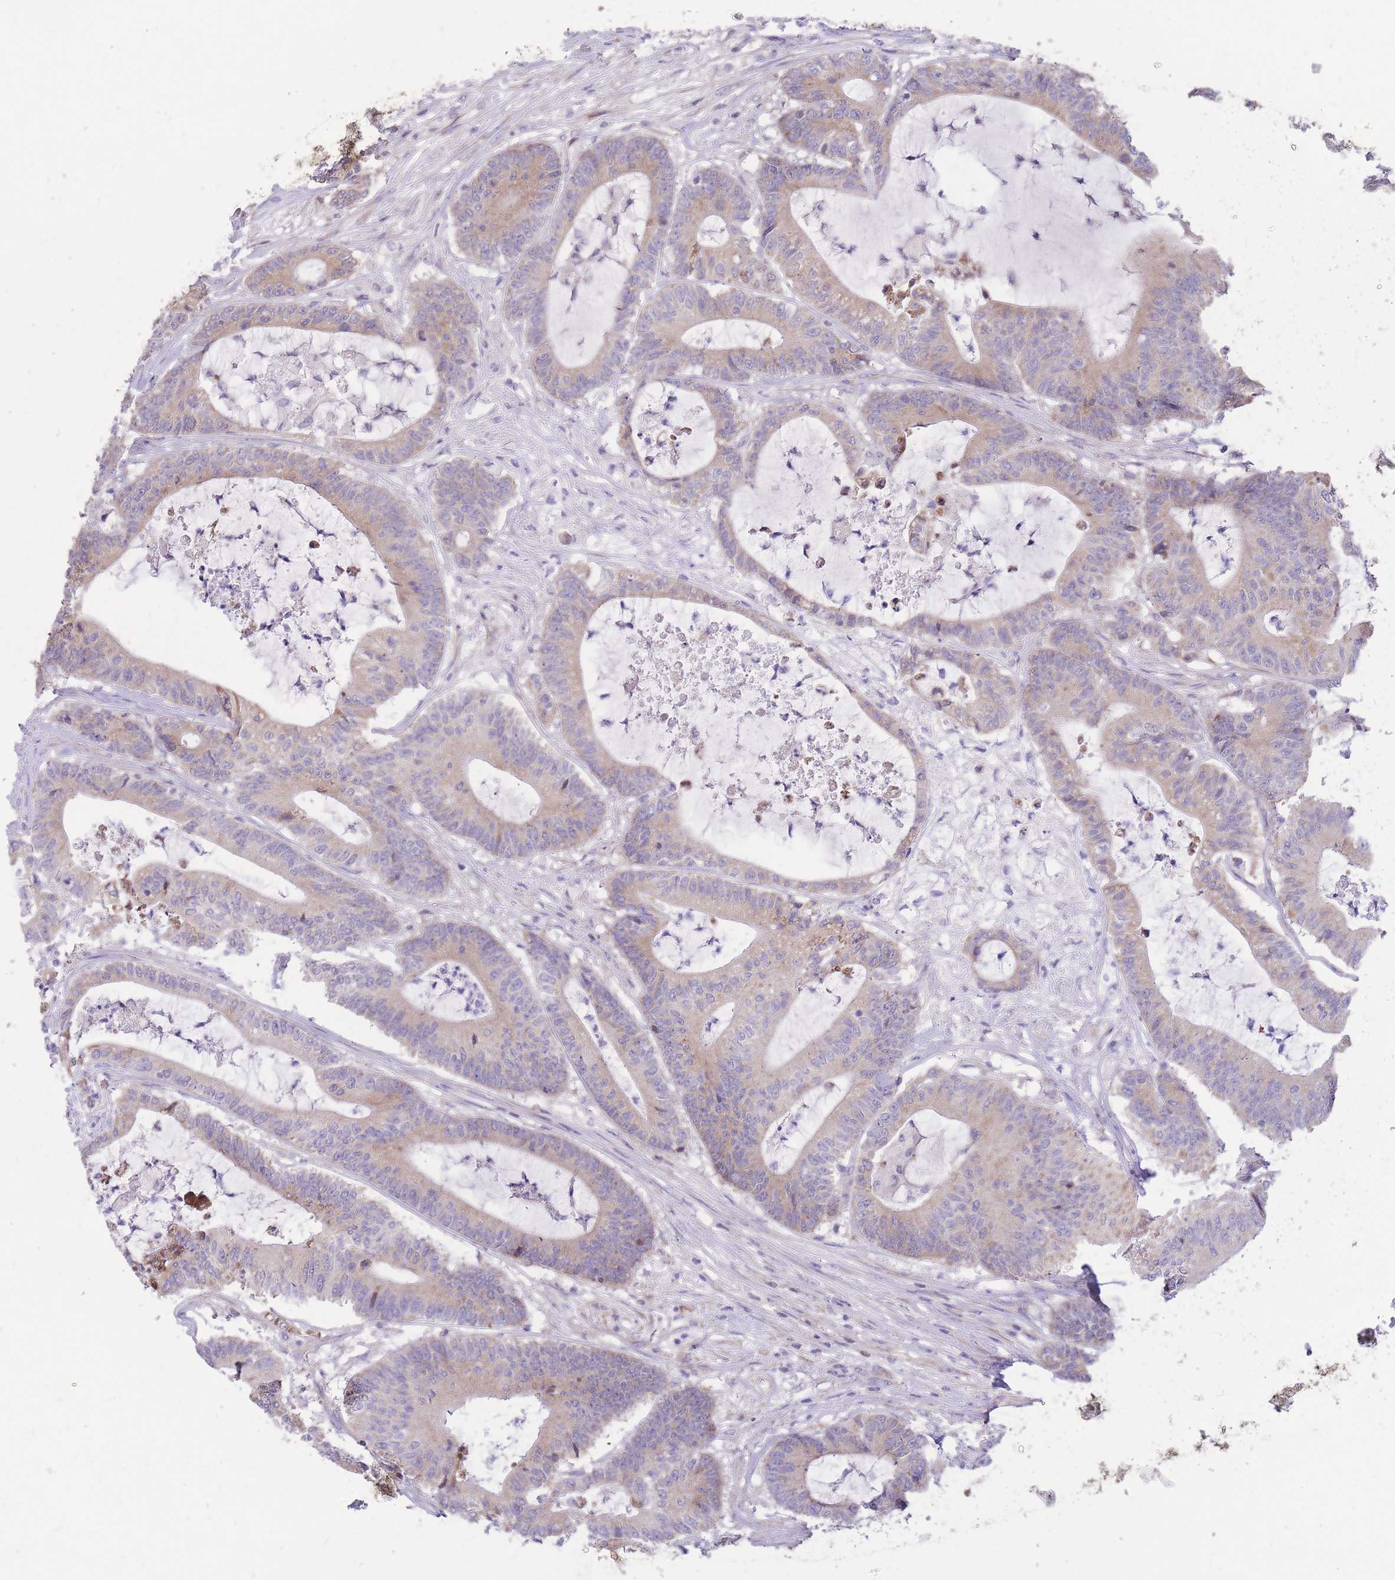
{"staining": {"intensity": "weak", "quantity": "<25%", "location": "cytoplasmic/membranous"}, "tissue": "colorectal cancer", "cell_type": "Tumor cells", "image_type": "cancer", "snomed": [{"axis": "morphology", "description": "Adenocarcinoma, NOS"}, {"axis": "topography", "description": "Colon"}], "caption": "Human adenocarcinoma (colorectal) stained for a protein using immunohistochemistry (IHC) displays no positivity in tumor cells.", "gene": "TOPAZ1", "patient": {"sex": "female", "age": 84}}